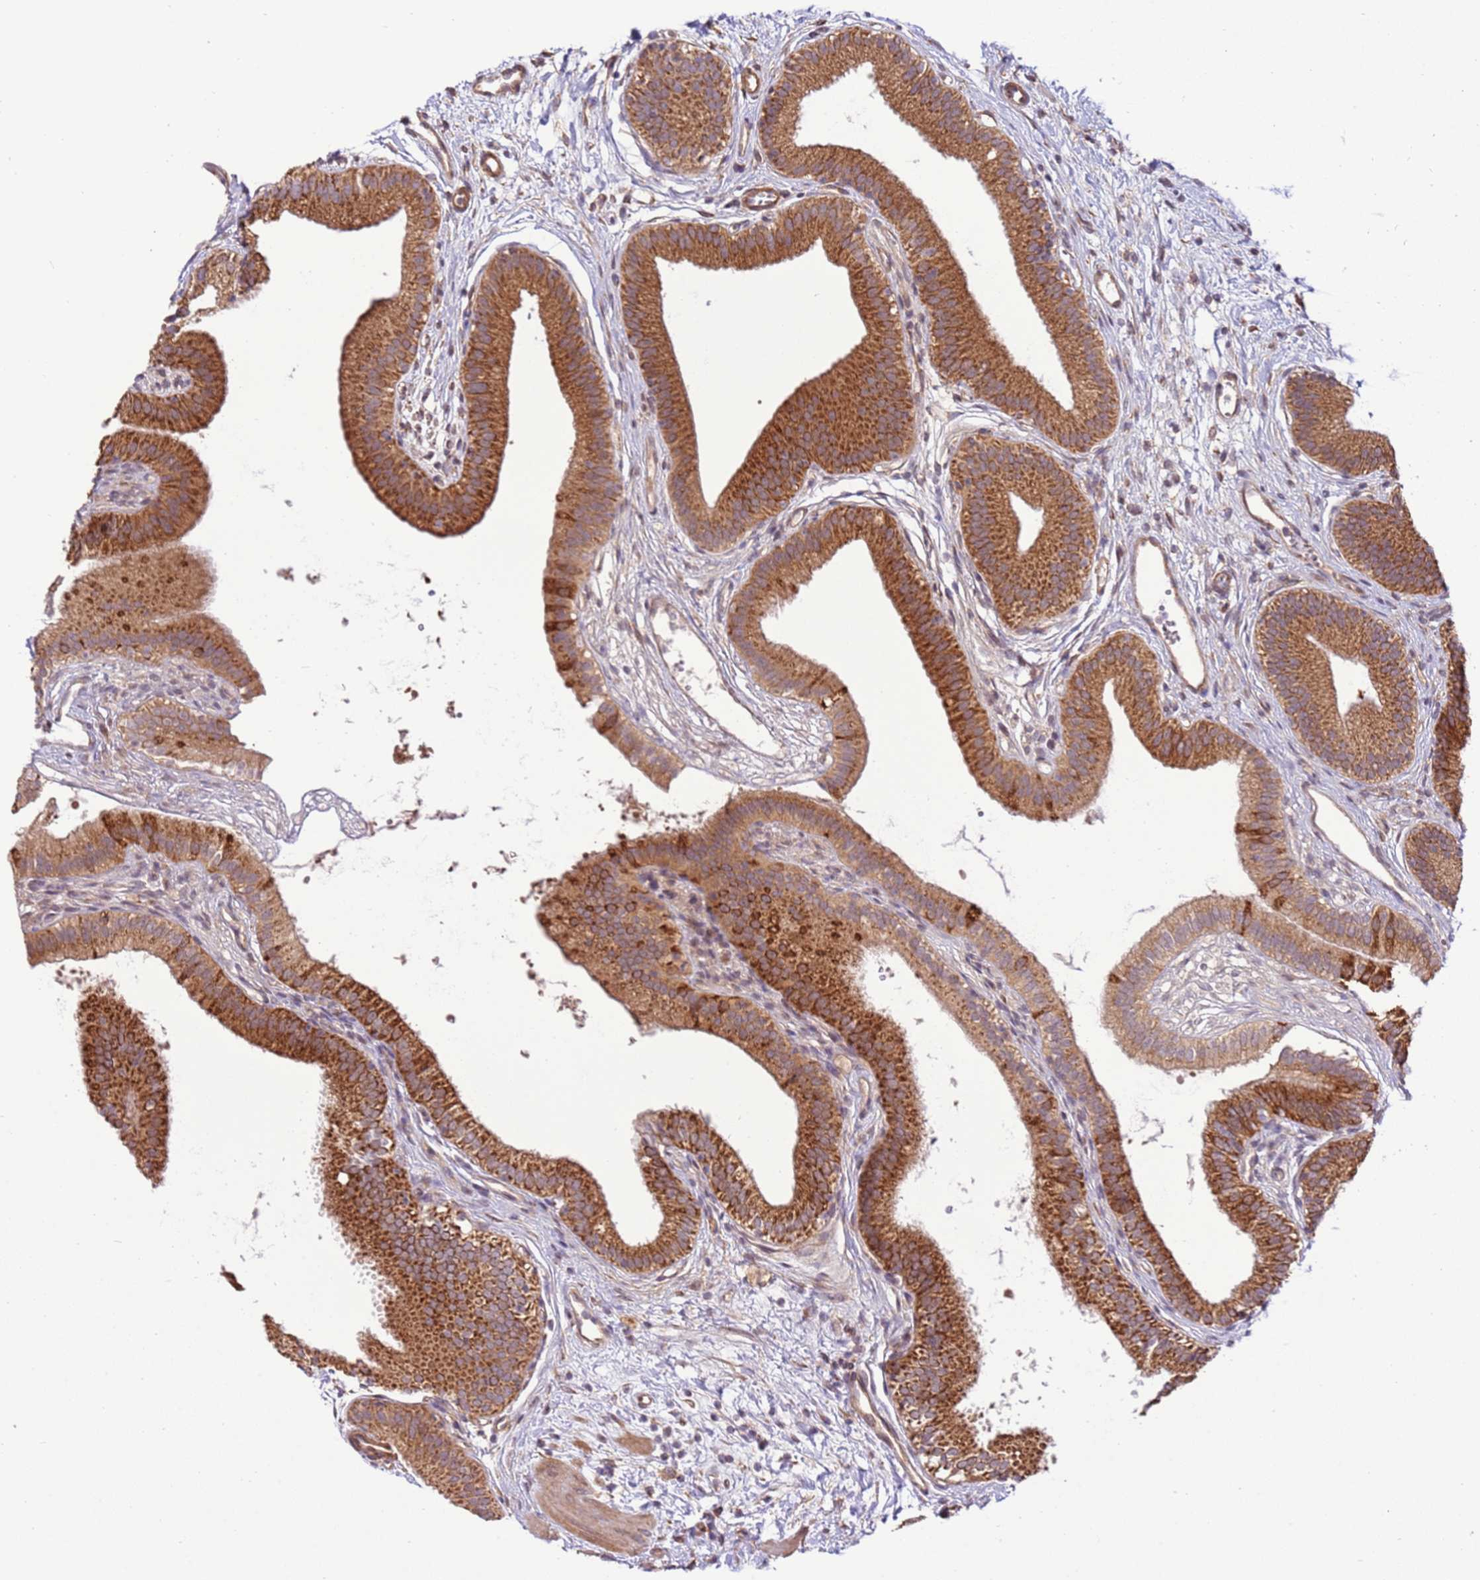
{"staining": {"intensity": "strong", "quantity": ">75%", "location": "cytoplasmic/membranous"}, "tissue": "gallbladder", "cell_type": "Glandular cells", "image_type": "normal", "snomed": [{"axis": "morphology", "description": "Normal tissue, NOS"}, {"axis": "topography", "description": "Gallbladder"}], "caption": "Immunohistochemical staining of unremarkable gallbladder reveals strong cytoplasmic/membranous protein staining in about >75% of glandular cells. (DAB = brown stain, brightfield microscopy at high magnification).", "gene": "SCARA3", "patient": {"sex": "female", "age": 54}}